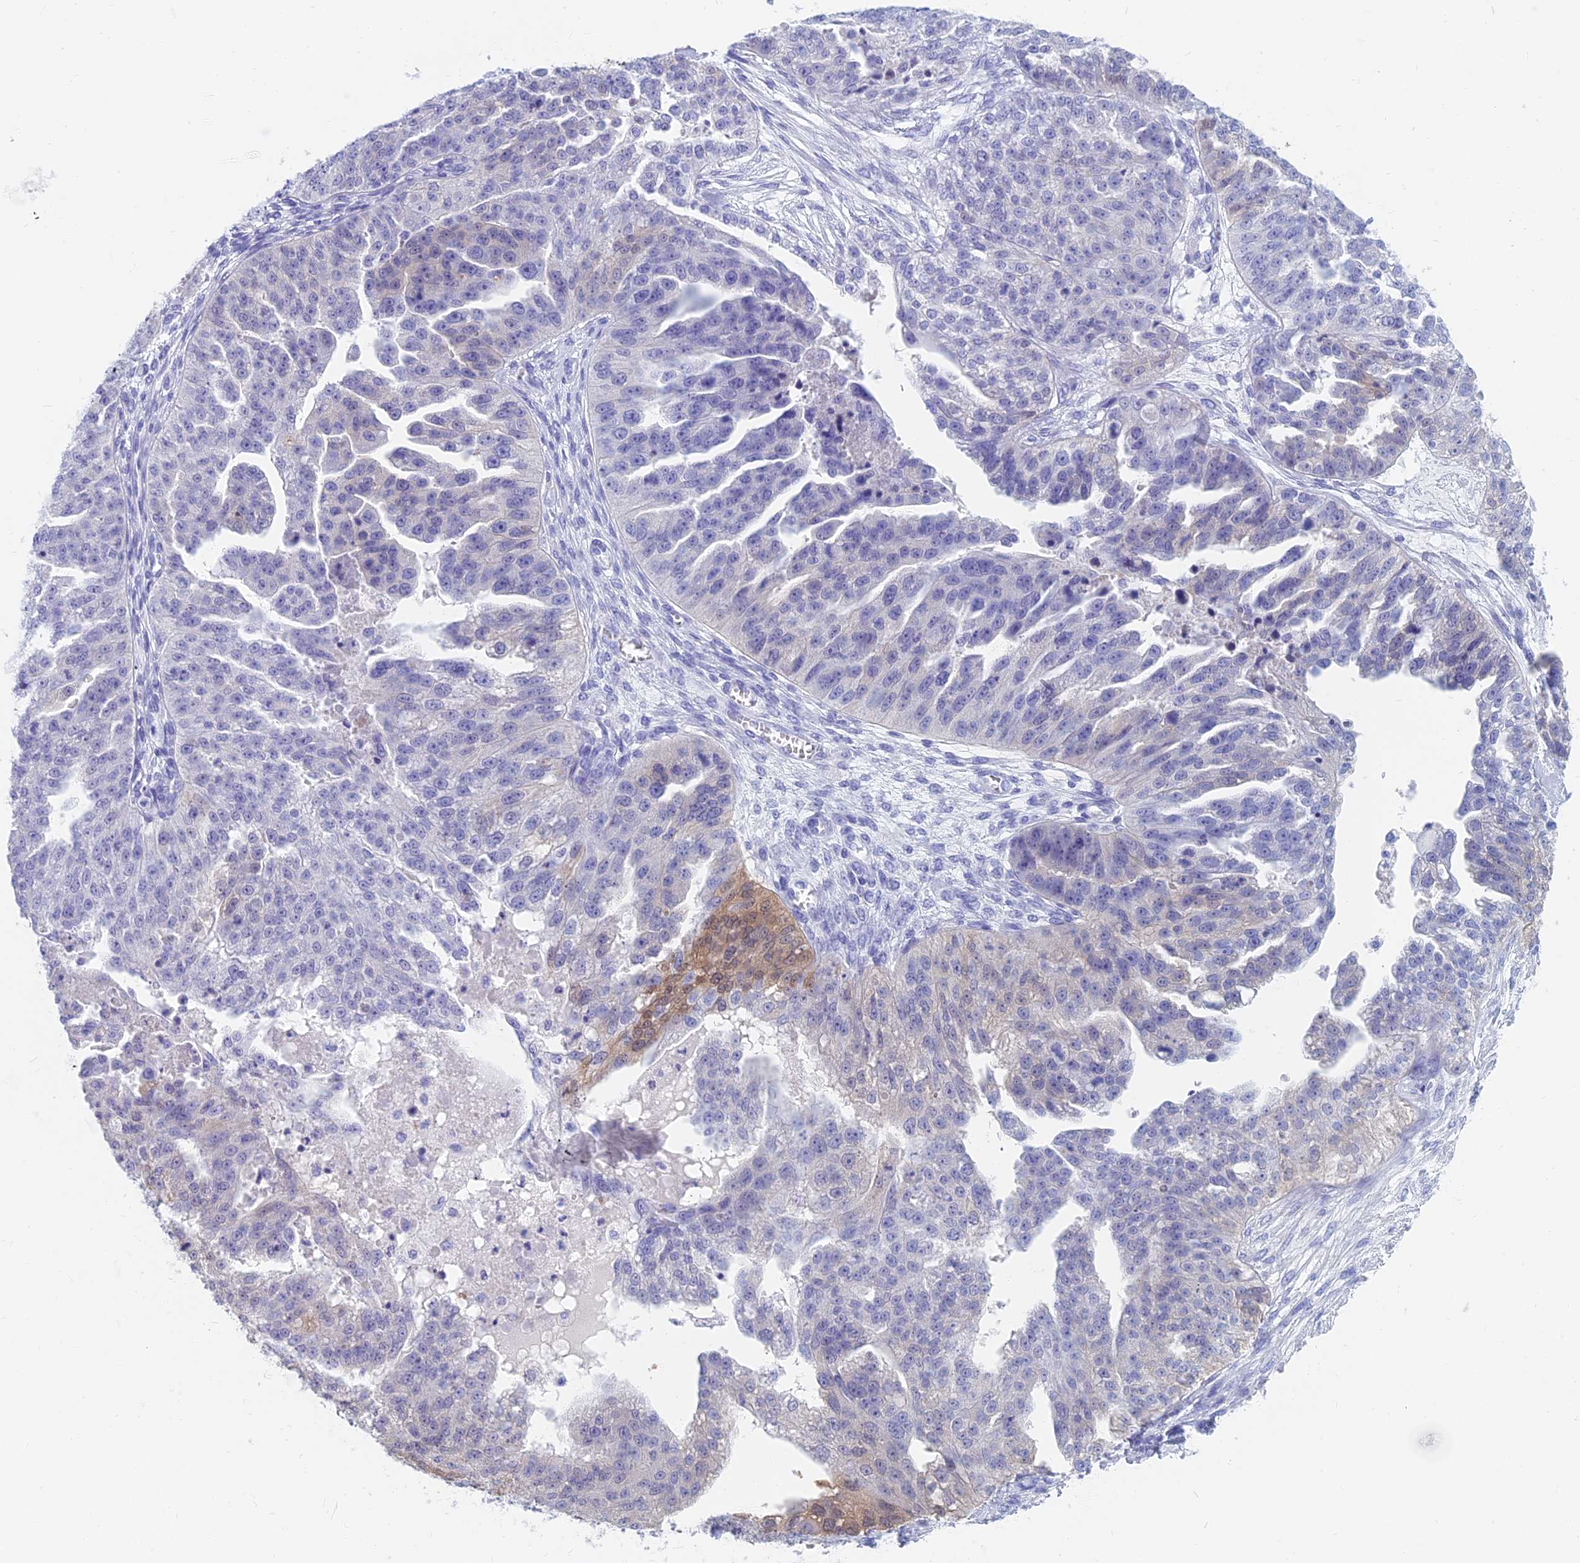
{"staining": {"intensity": "moderate", "quantity": "<25%", "location": "cytoplasmic/membranous"}, "tissue": "ovarian cancer", "cell_type": "Tumor cells", "image_type": "cancer", "snomed": [{"axis": "morphology", "description": "Cystadenocarcinoma, serous, NOS"}, {"axis": "topography", "description": "Ovary"}], "caption": "Tumor cells show low levels of moderate cytoplasmic/membranous positivity in about <25% of cells in ovarian serous cystadenocarcinoma.", "gene": "CAPS", "patient": {"sex": "female", "age": 58}}